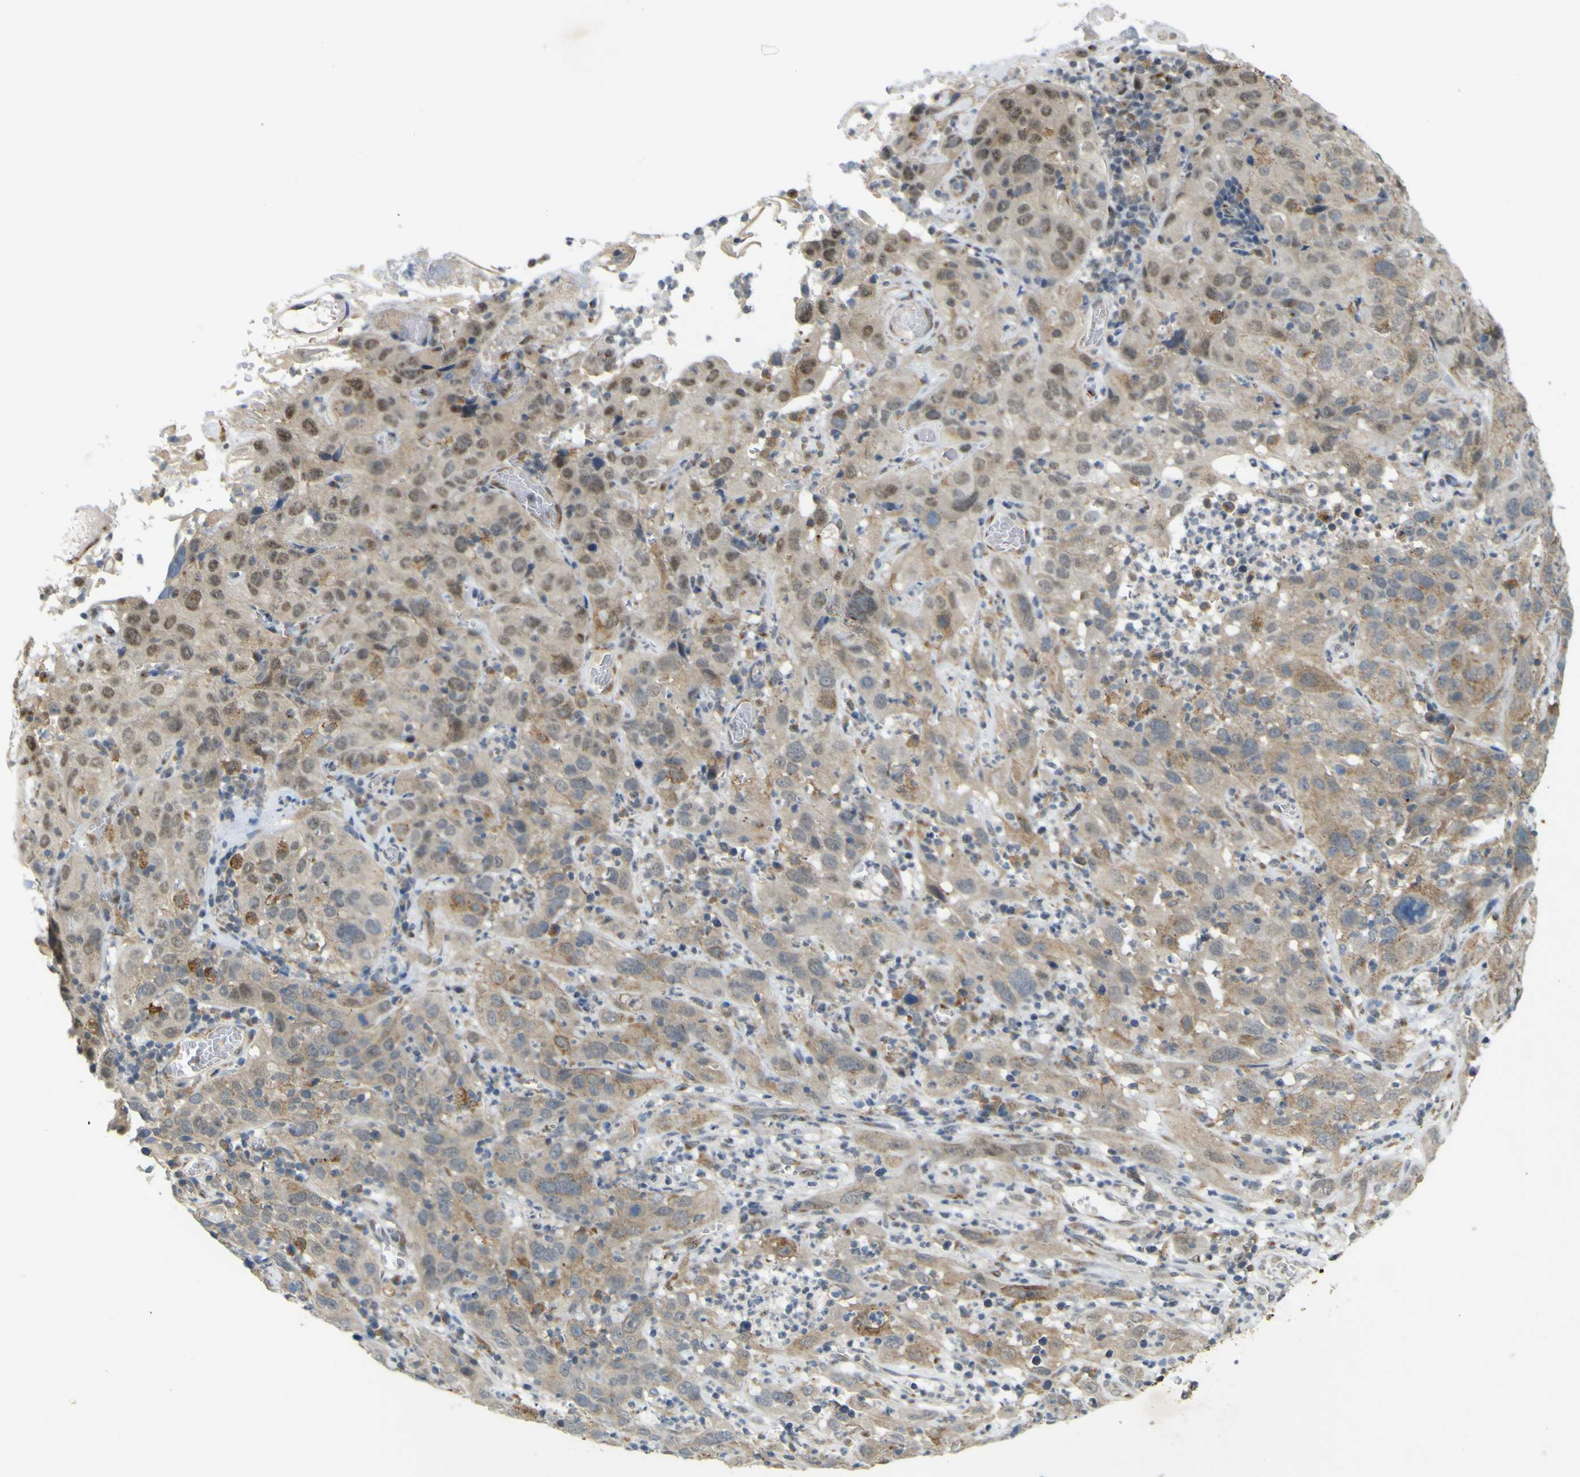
{"staining": {"intensity": "weak", "quantity": "25%-75%", "location": "cytoplasmic/membranous,nuclear"}, "tissue": "cervical cancer", "cell_type": "Tumor cells", "image_type": "cancer", "snomed": [{"axis": "morphology", "description": "Squamous cell carcinoma, NOS"}, {"axis": "topography", "description": "Cervix"}], "caption": "Immunohistochemistry (IHC) photomicrograph of neoplastic tissue: human cervical cancer (squamous cell carcinoma) stained using immunohistochemistry (IHC) displays low levels of weak protein expression localized specifically in the cytoplasmic/membranous and nuclear of tumor cells, appearing as a cytoplasmic/membranous and nuclear brown color.", "gene": "IGF2R", "patient": {"sex": "female", "age": 32}}